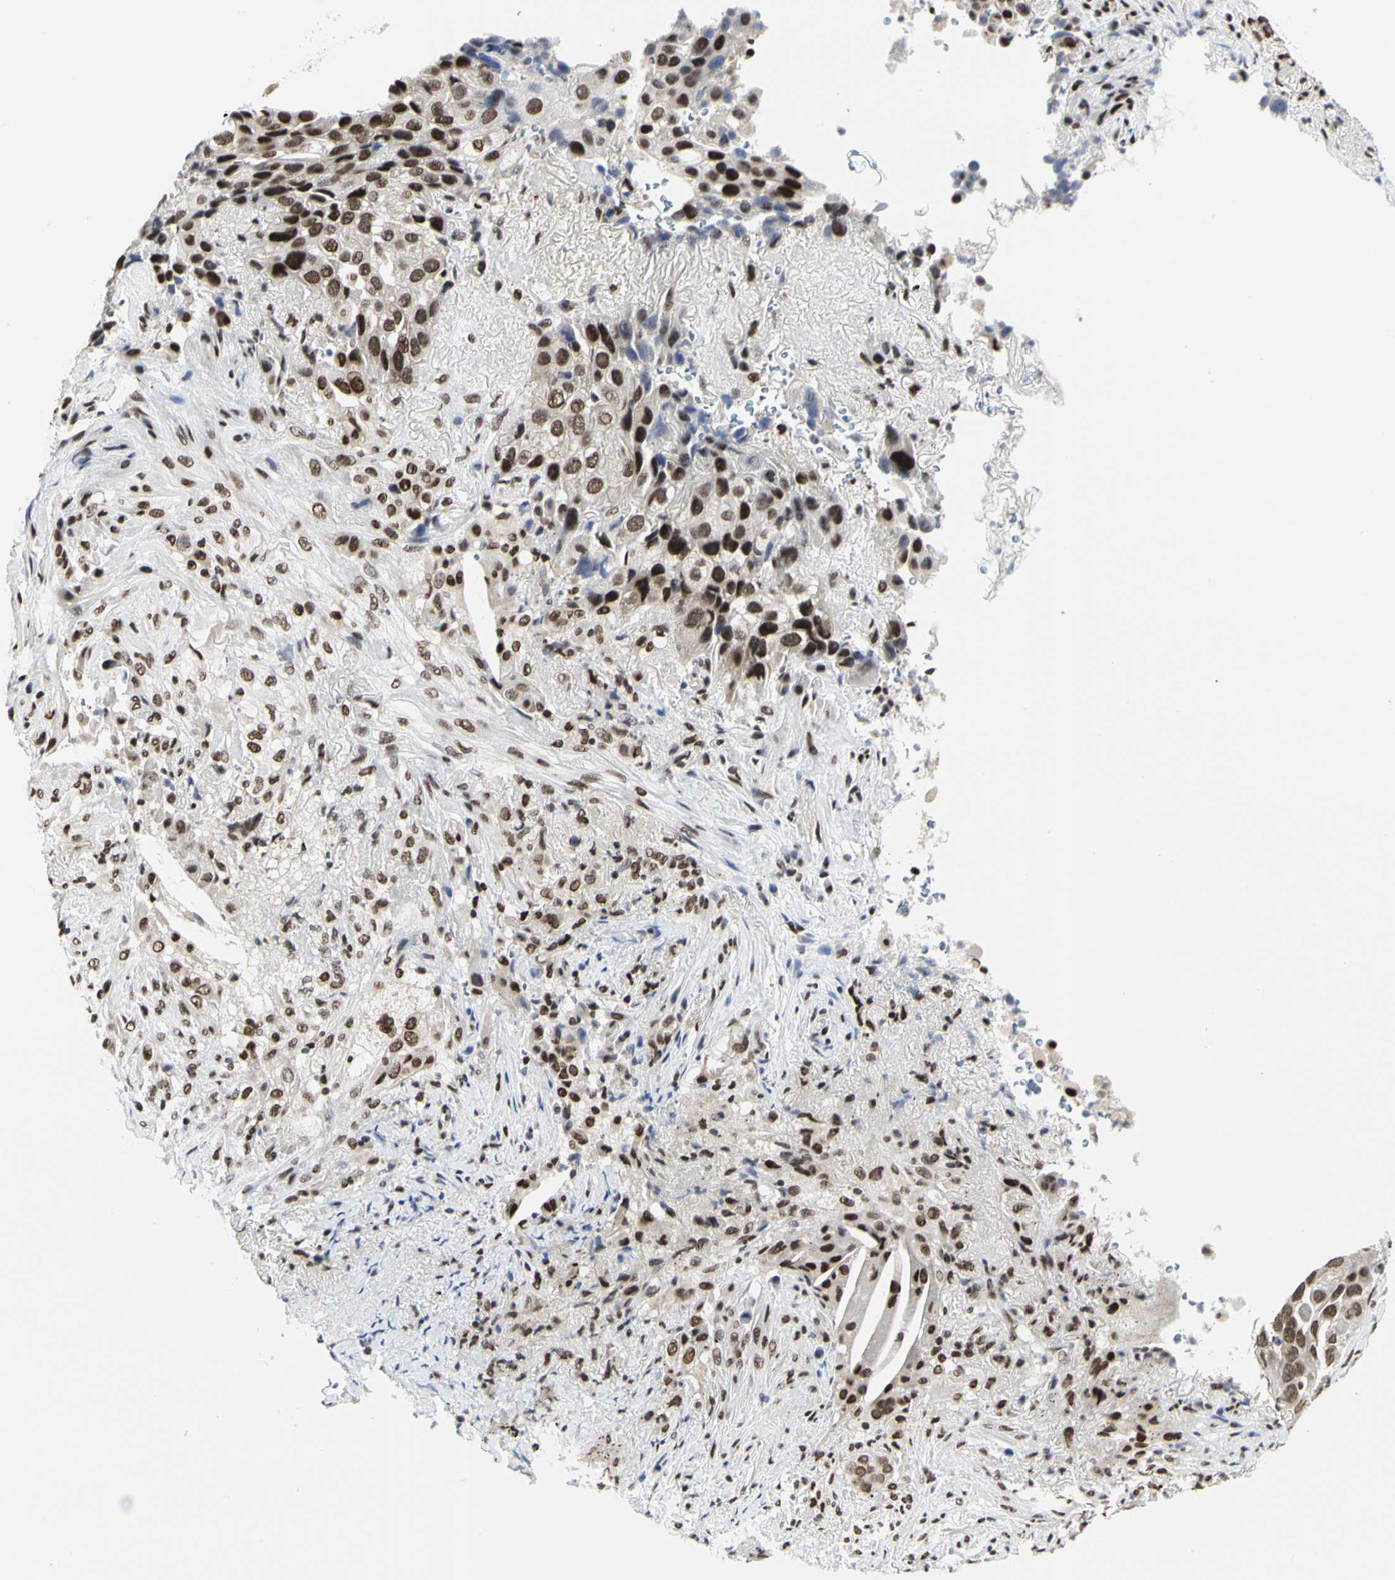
{"staining": {"intensity": "strong", "quantity": ">75%", "location": "nuclear"}, "tissue": "lung cancer", "cell_type": "Tumor cells", "image_type": "cancer", "snomed": [{"axis": "morphology", "description": "Squamous cell carcinoma, NOS"}, {"axis": "topography", "description": "Lung"}], "caption": "DAB (3,3'-diaminobenzidine) immunohistochemical staining of squamous cell carcinoma (lung) displays strong nuclear protein positivity in about >75% of tumor cells.", "gene": "PRMT3", "patient": {"sex": "male", "age": 54}}